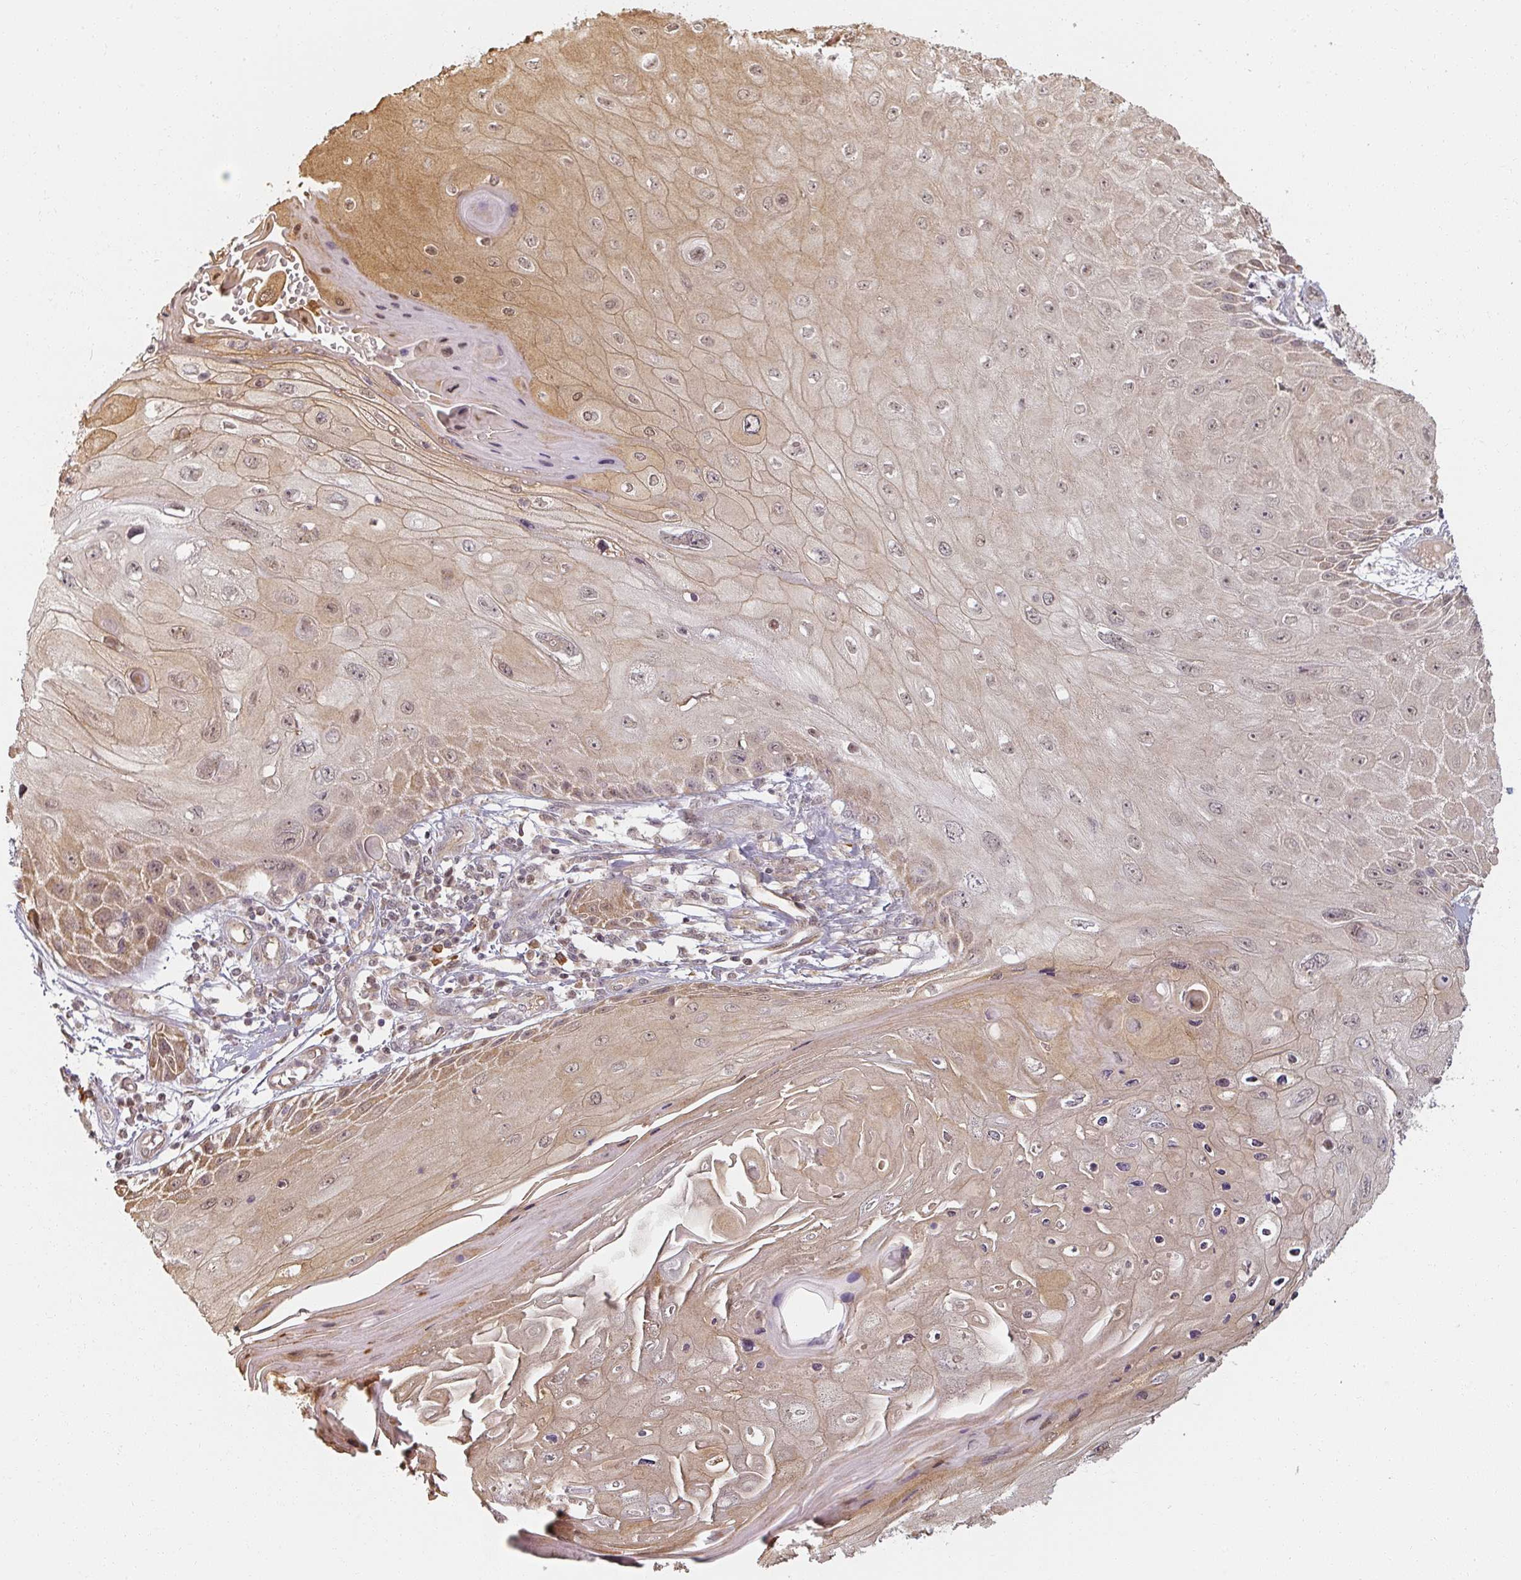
{"staining": {"intensity": "moderate", "quantity": ">75%", "location": "cytoplasmic/membranous,nuclear"}, "tissue": "skin cancer", "cell_type": "Tumor cells", "image_type": "cancer", "snomed": [{"axis": "morphology", "description": "Squamous cell carcinoma, NOS"}, {"axis": "topography", "description": "Skin"}, {"axis": "topography", "description": "Vulva"}], "caption": "The image displays a brown stain indicating the presence of a protein in the cytoplasmic/membranous and nuclear of tumor cells in skin squamous cell carcinoma. Nuclei are stained in blue.", "gene": "MED19", "patient": {"sex": "female", "age": 44}}